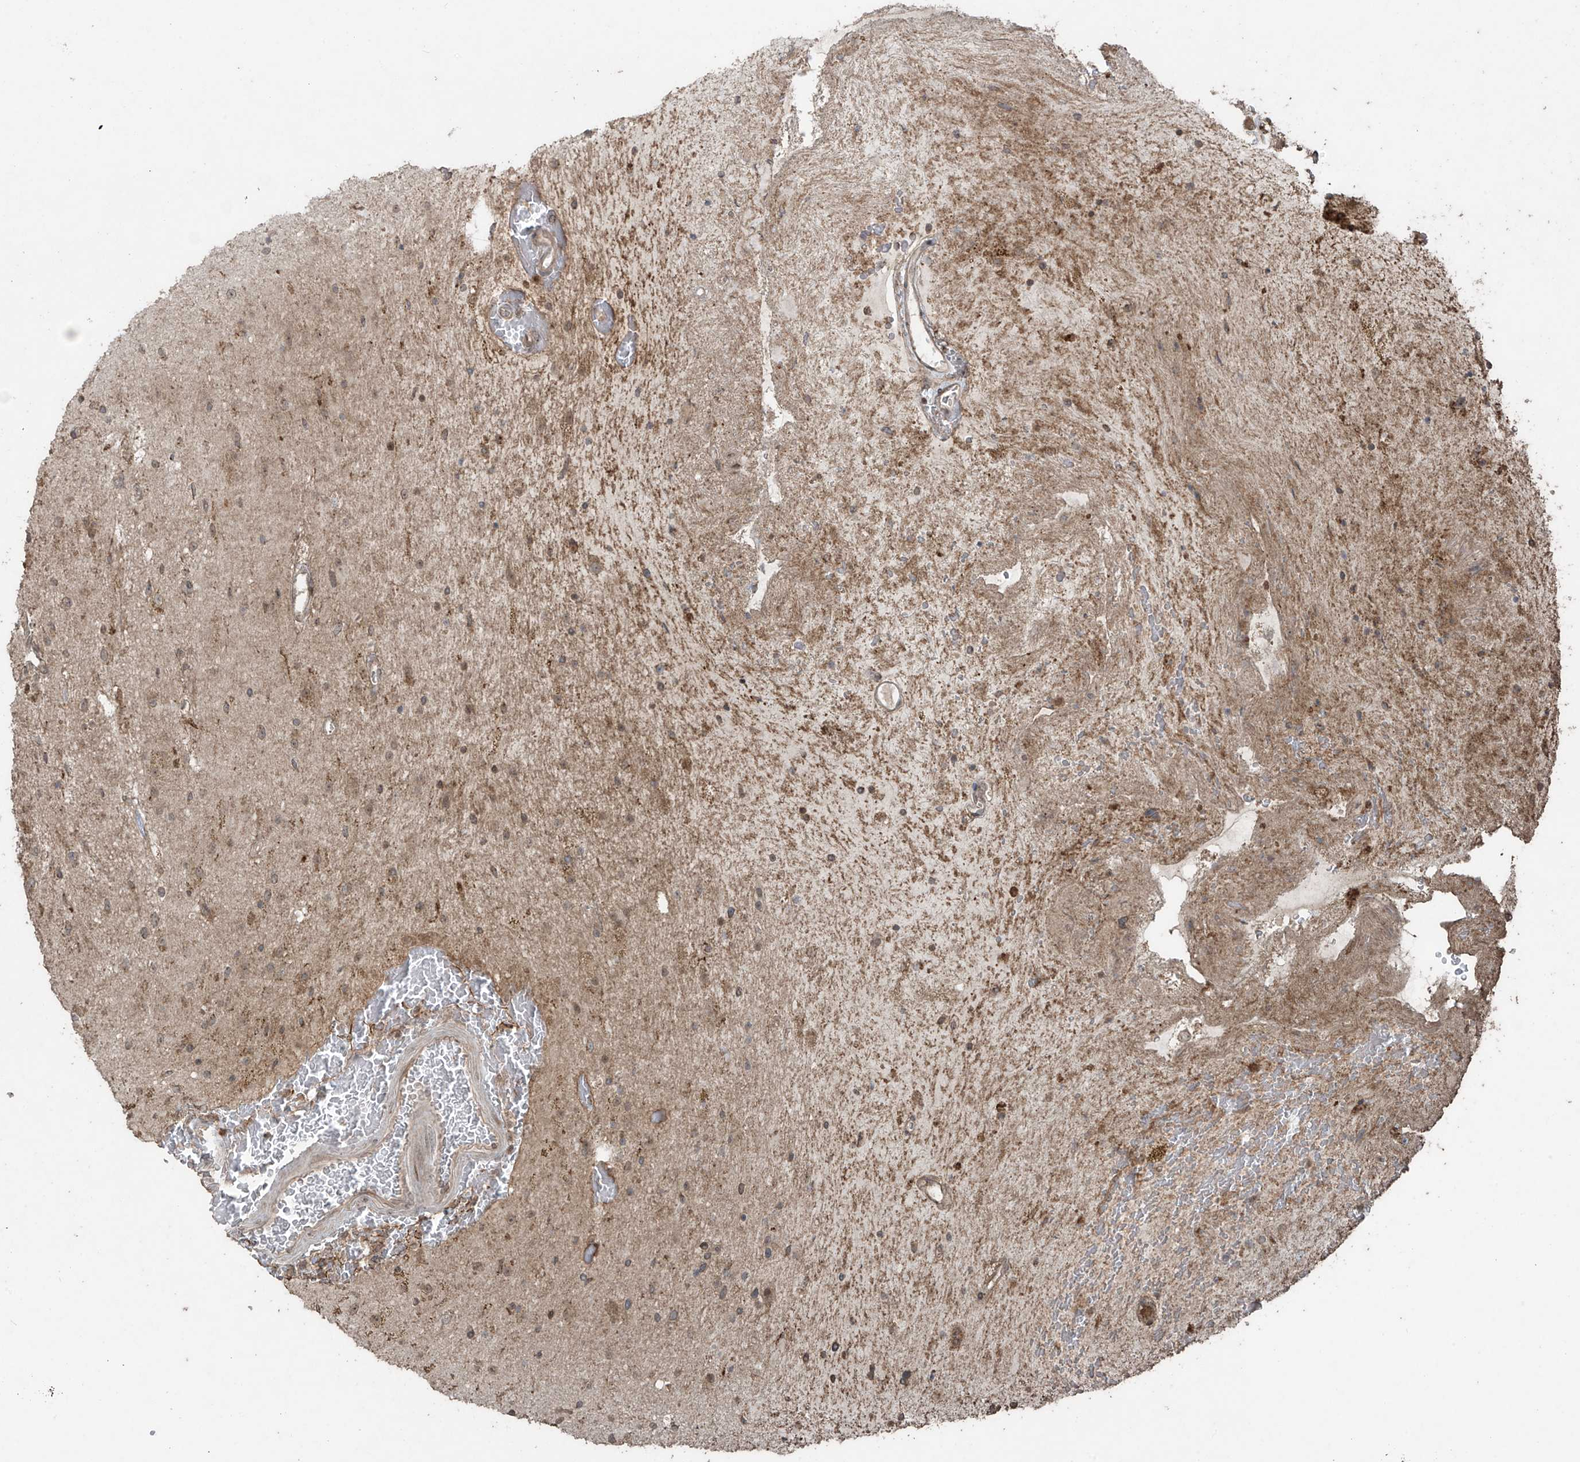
{"staining": {"intensity": "weak", "quantity": "25%-75%", "location": "cytoplasmic/membranous"}, "tissue": "glioma", "cell_type": "Tumor cells", "image_type": "cancer", "snomed": [{"axis": "morphology", "description": "Glioma, malignant, High grade"}, {"axis": "topography", "description": "Brain"}], "caption": "DAB immunohistochemical staining of glioma demonstrates weak cytoplasmic/membranous protein staining in approximately 25%-75% of tumor cells.", "gene": "PGPEP1", "patient": {"sex": "male", "age": 34}}